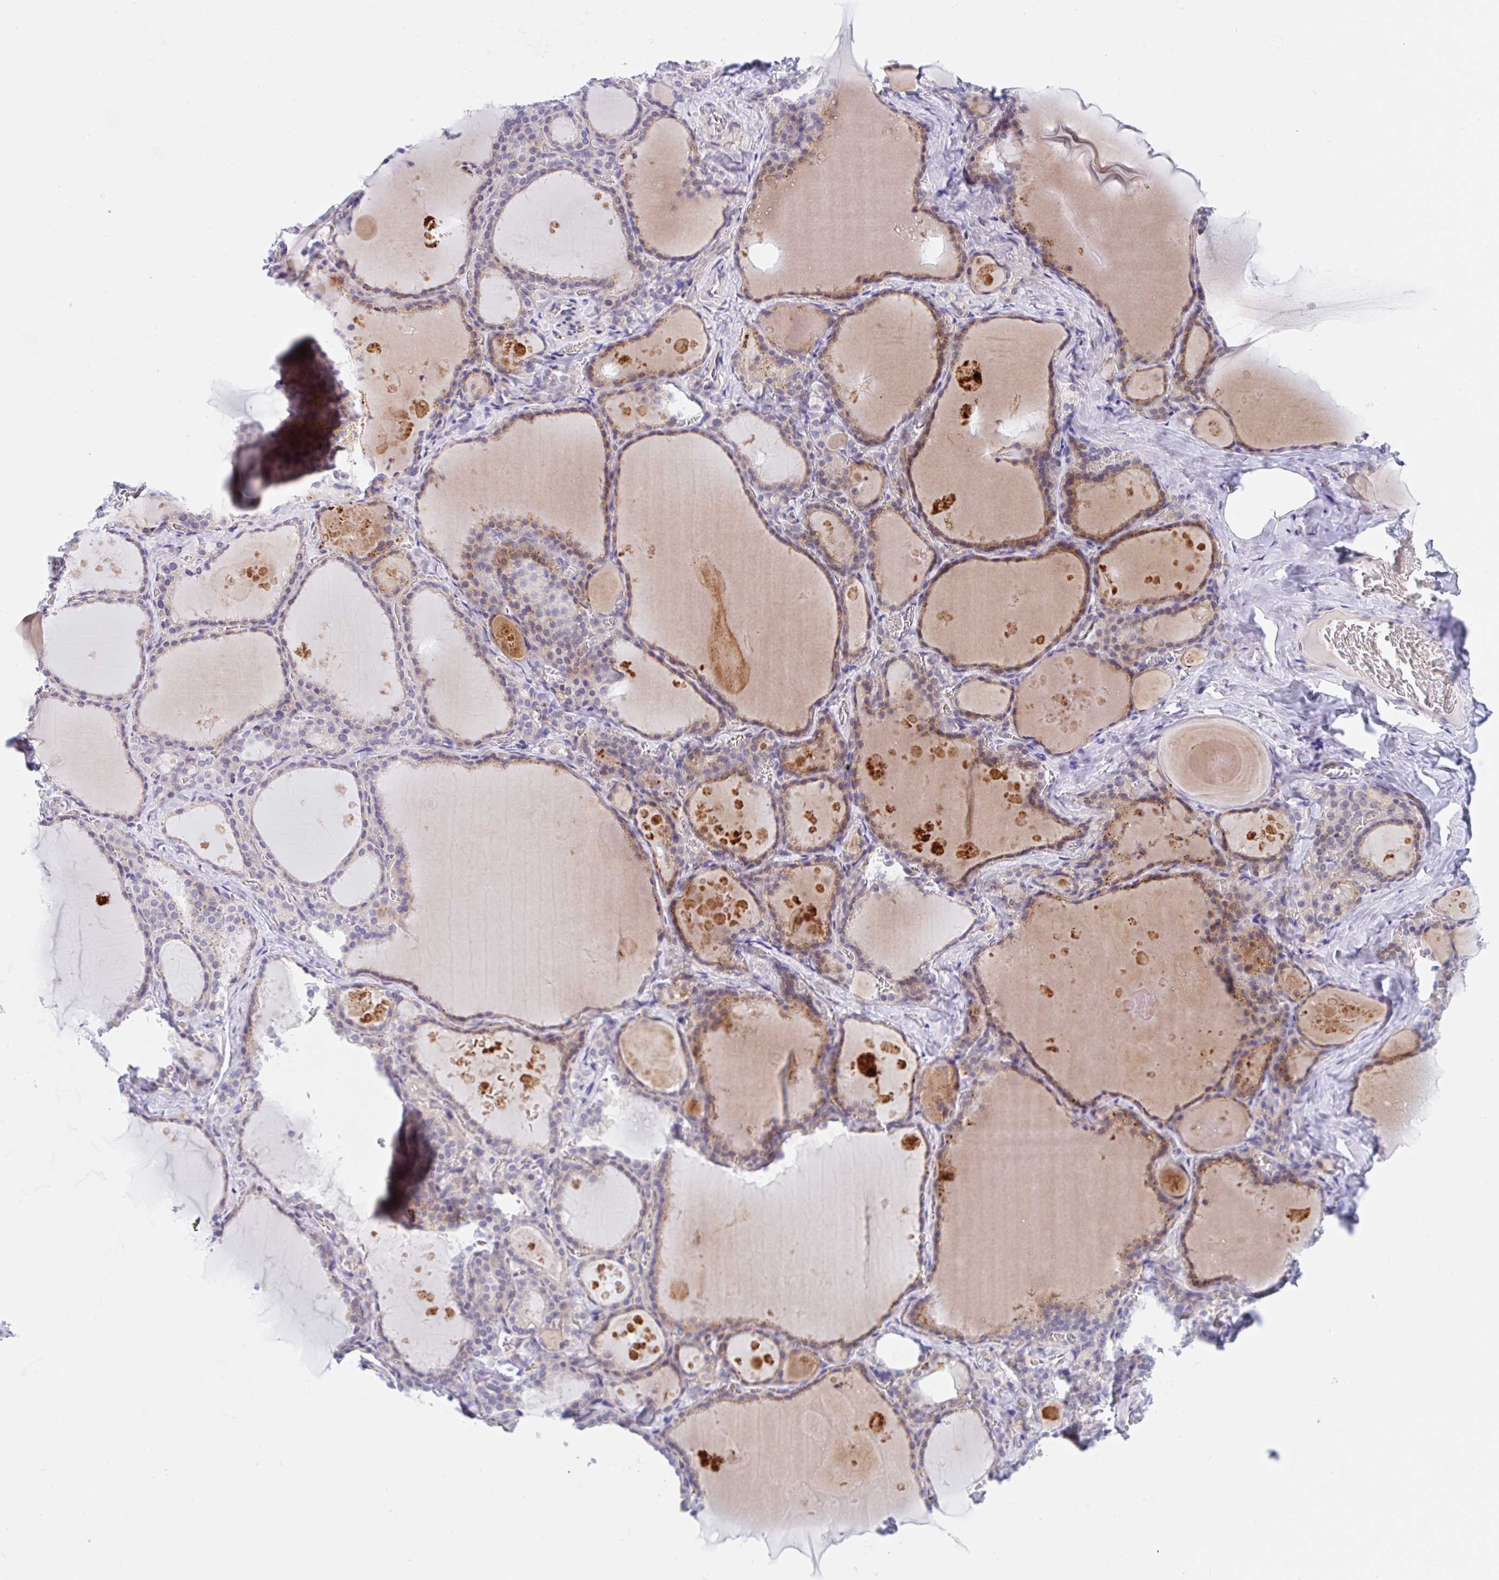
{"staining": {"intensity": "moderate", "quantity": "25%-75%", "location": "cytoplasmic/membranous"}, "tissue": "thyroid gland", "cell_type": "Glandular cells", "image_type": "normal", "snomed": [{"axis": "morphology", "description": "Normal tissue, NOS"}, {"axis": "topography", "description": "Thyroid gland"}], "caption": "This histopathology image demonstrates normal thyroid gland stained with immunohistochemistry to label a protein in brown. The cytoplasmic/membranous of glandular cells show moderate positivity for the protein. Nuclei are counter-stained blue.", "gene": "TMEM86A", "patient": {"sex": "male", "age": 56}}